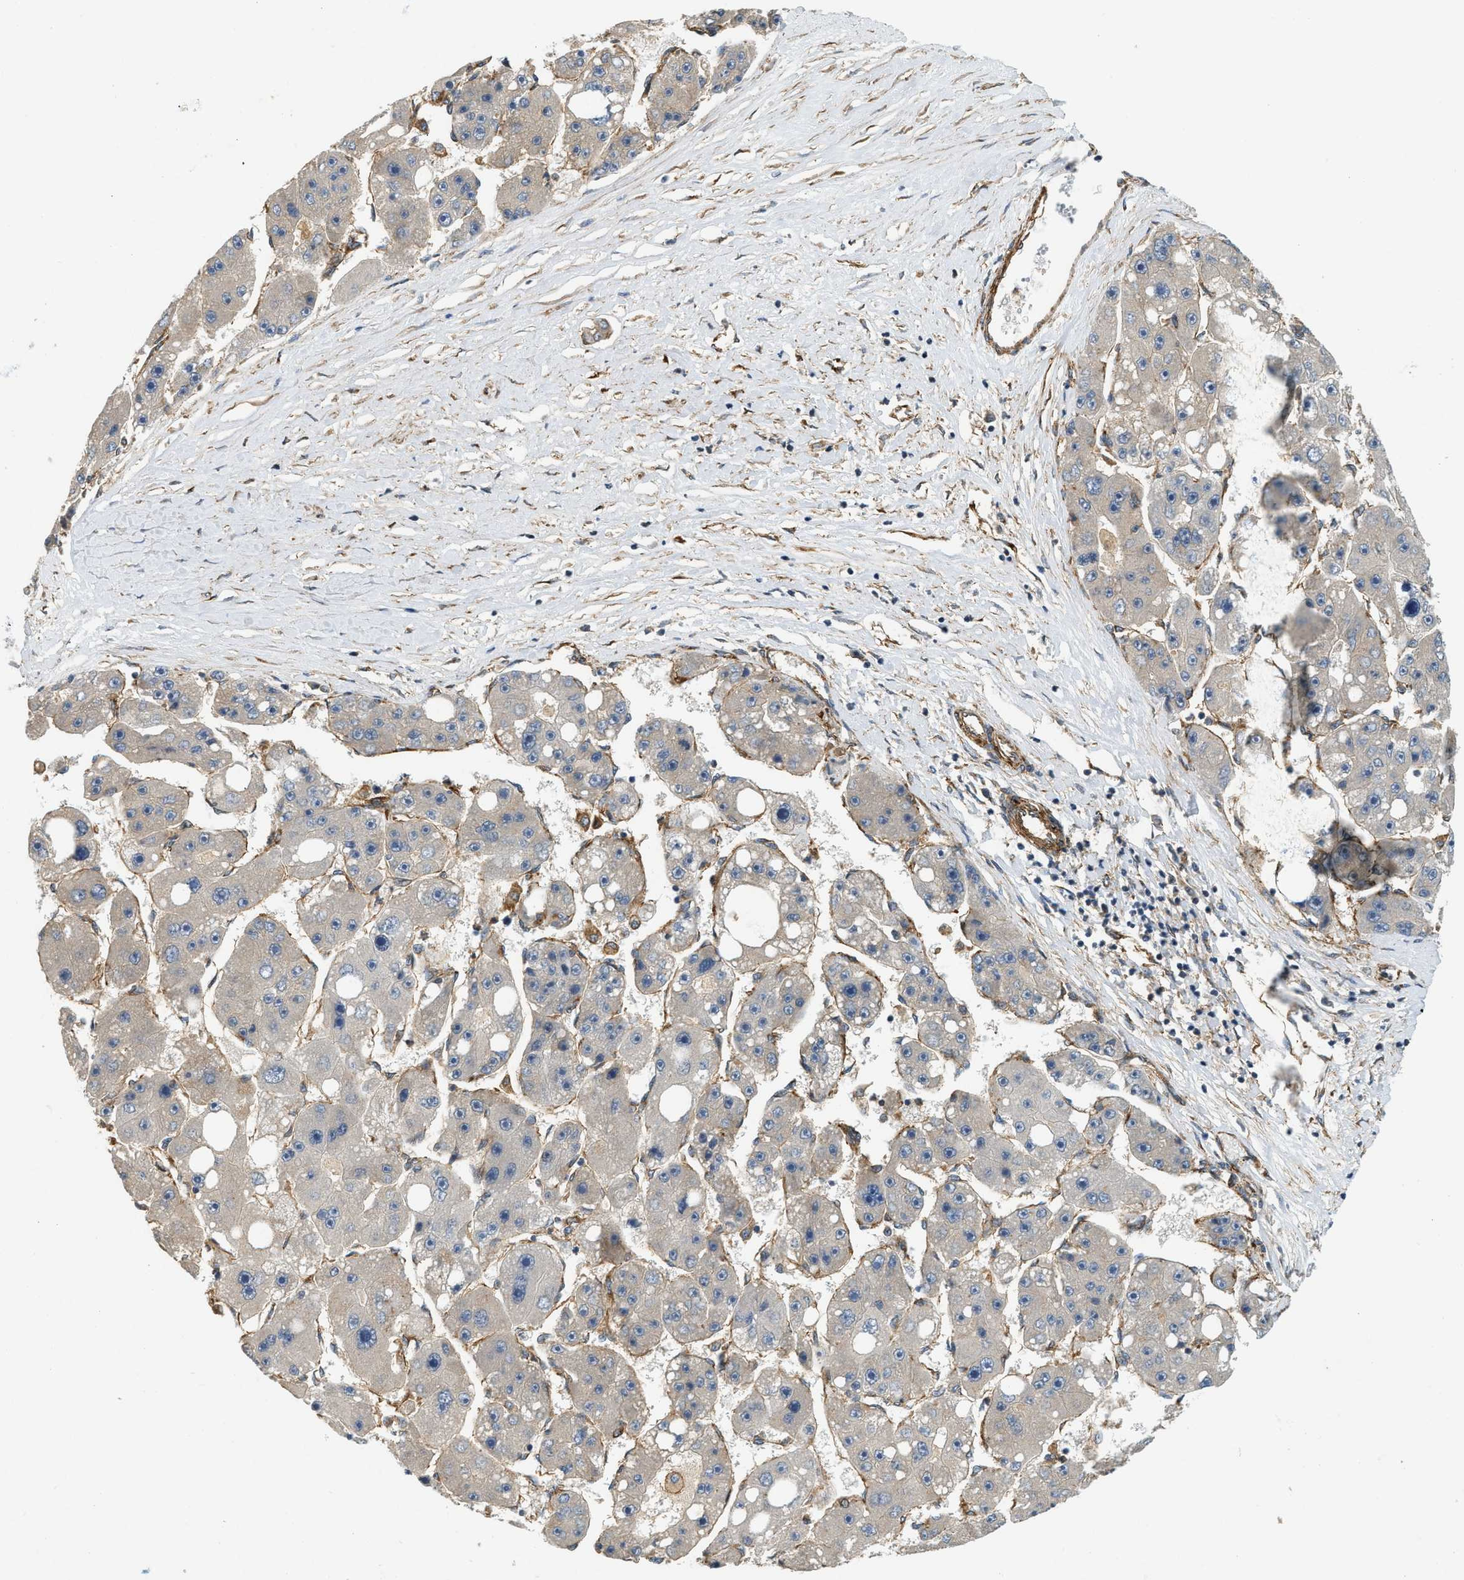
{"staining": {"intensity": "moderate", "quantity": "<25%", "location": "cytoplasmic/membranous"}, "tissue": "liver cancer", "cell_type": "Tumor cells", "image_type": "cancer", "snomed": [{"axis": "morphology", "description": "Carcinoma, Hepatocellular, NOS"}, {"axis": "topography", "description": "Liver"}], "caption": "Immunohistochemistry micrograph of liver cancer (hepatocellular carcinoma) stained for a protein (brown), which reveals low levels of moderate cytoplasmic/membranous expression in about <25% of tumor cells.", "gene": "HIP1", "patient": {"sex": "female", "age": 61}}